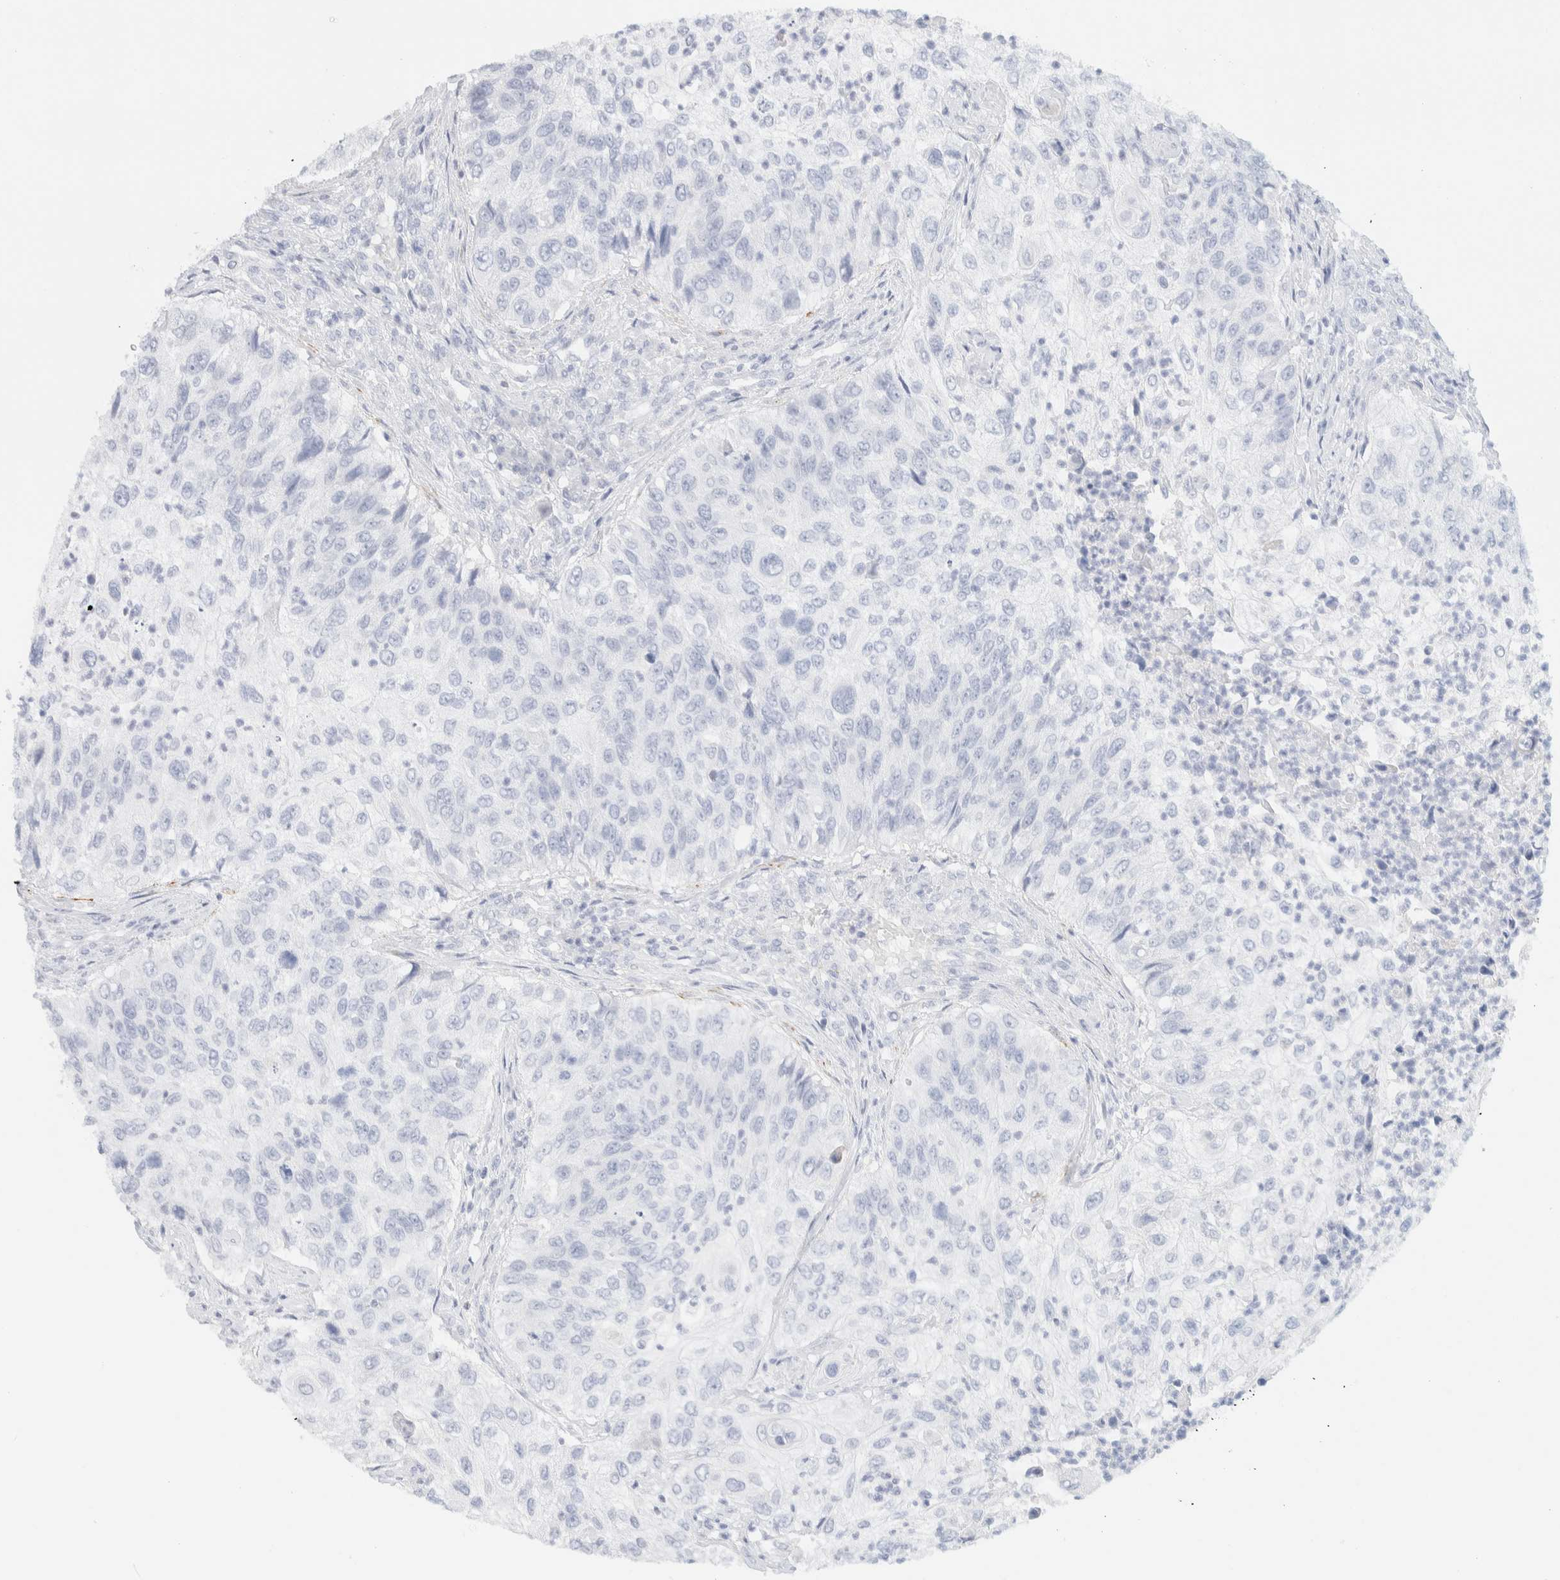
{"staining": {"intensity": "negative", "quantity": "none", "location": "none"}, "tissue": "urothelial cancer", "cell_type": "Tumor cells", "image_type": "cancer", "snomed": [{"axis": "morphology", "description": "Urothelial carcinoma, High grade"}, {"axis": "topography", "description": "Urinary bladder"}], "caption": "The IHC micrograph has no significant expression in tumor cells of urothelial cancer tissue.", "gene": "AFMID", "patient": {"sex": "female", "age": 60}}